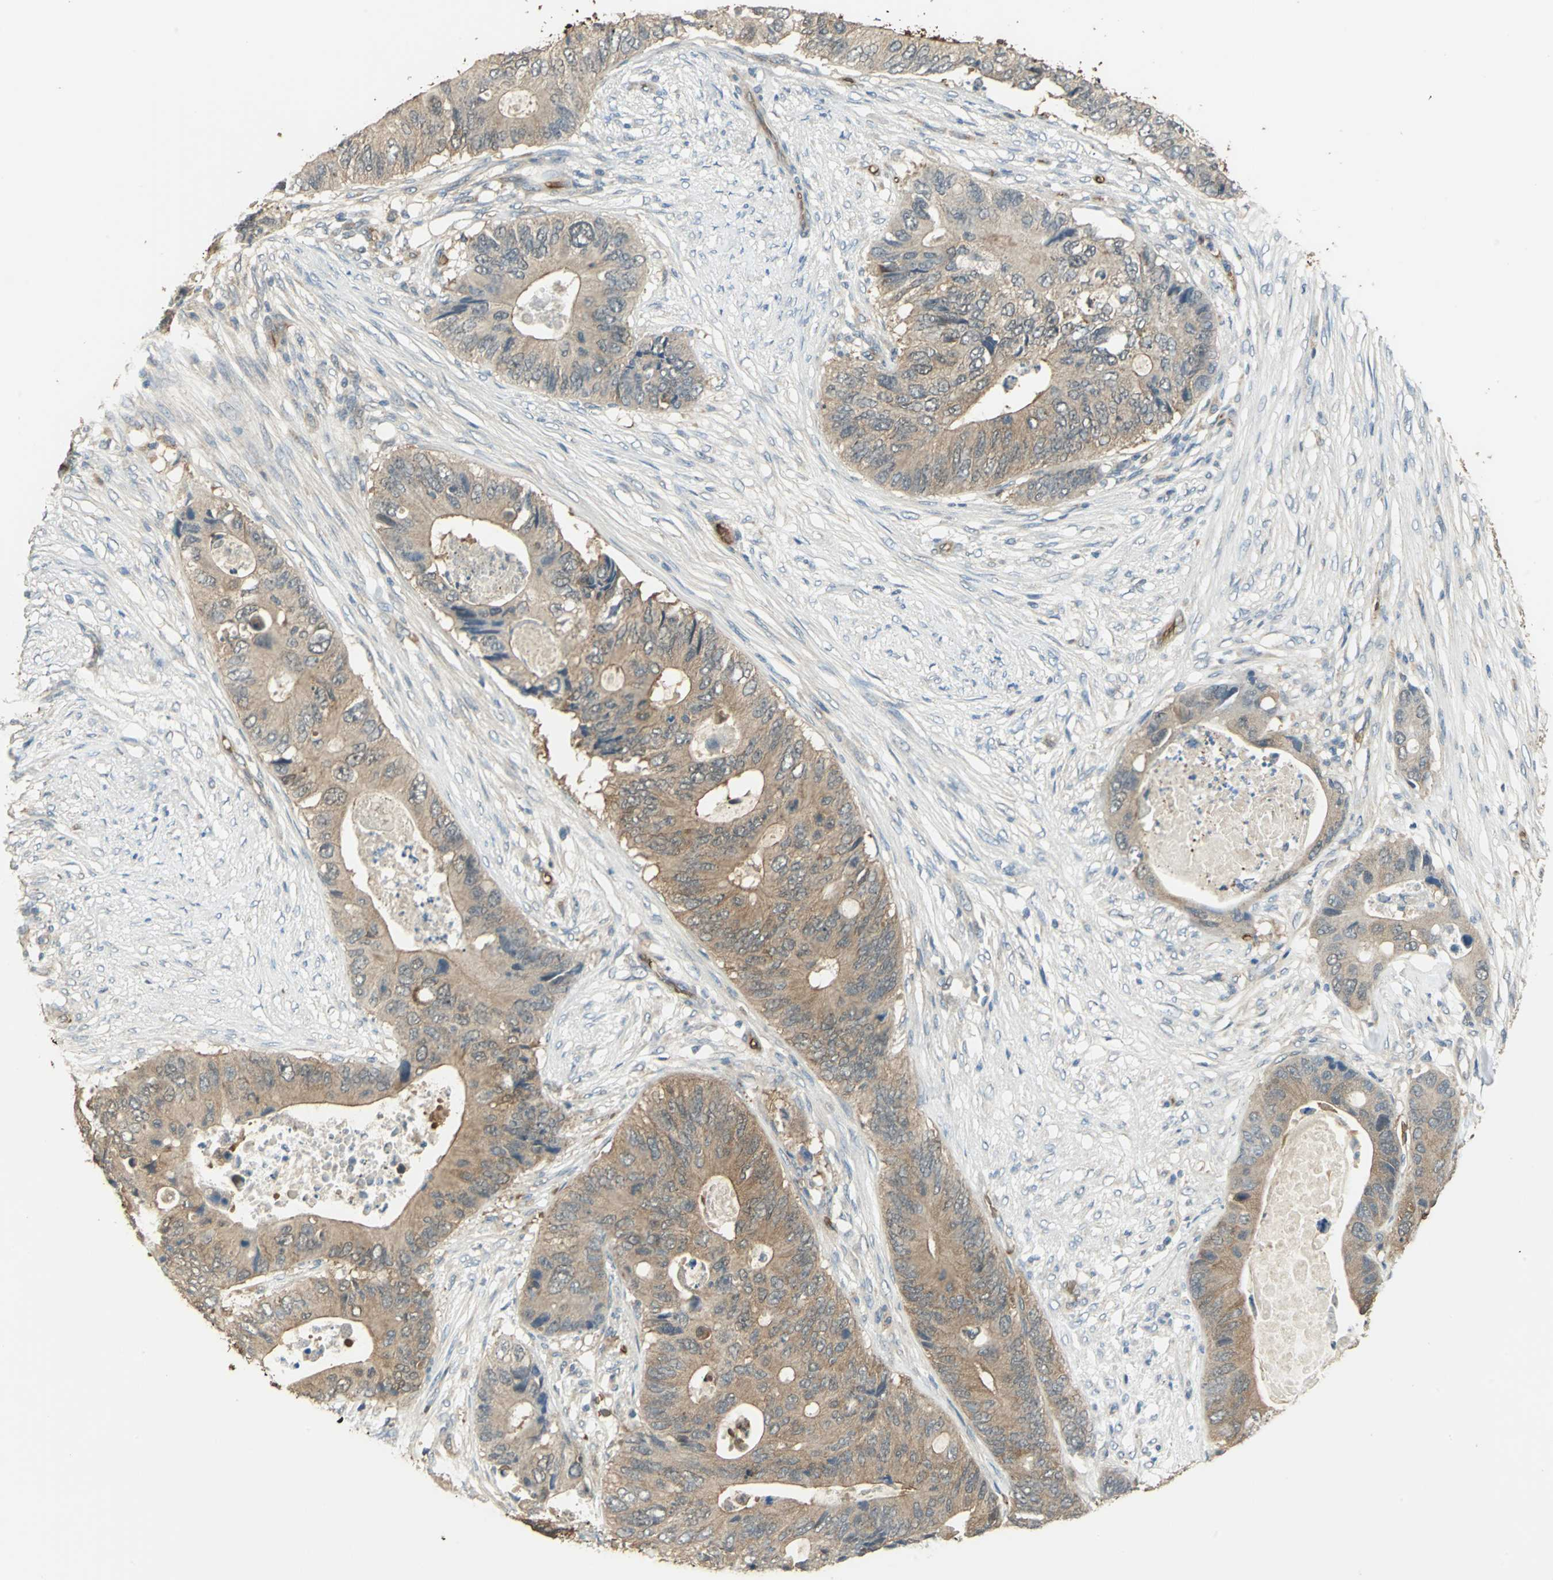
{"staining": {"intensity": "weak", "quantity": ">75%", "location": "cytoplasmic/membranous"}, "tissue": "colorectal cancer", "cell_type": "Tumor cells", "image_type": "cancer", "snomed": [{"axis": "morphology", "description": "Adenocarcinoma, NOS"}, {"axis": "topography", "description": "Colon"}], "caption": "This photomicrograph displays immunohistochemistry staining of colorectal adenocarcinoma, with low weak cytoplasmic/membranous expression in approximately >75% of tumor cells.", "gene": "DDAH1", "patient": {"sex": "male", "age": 71}}